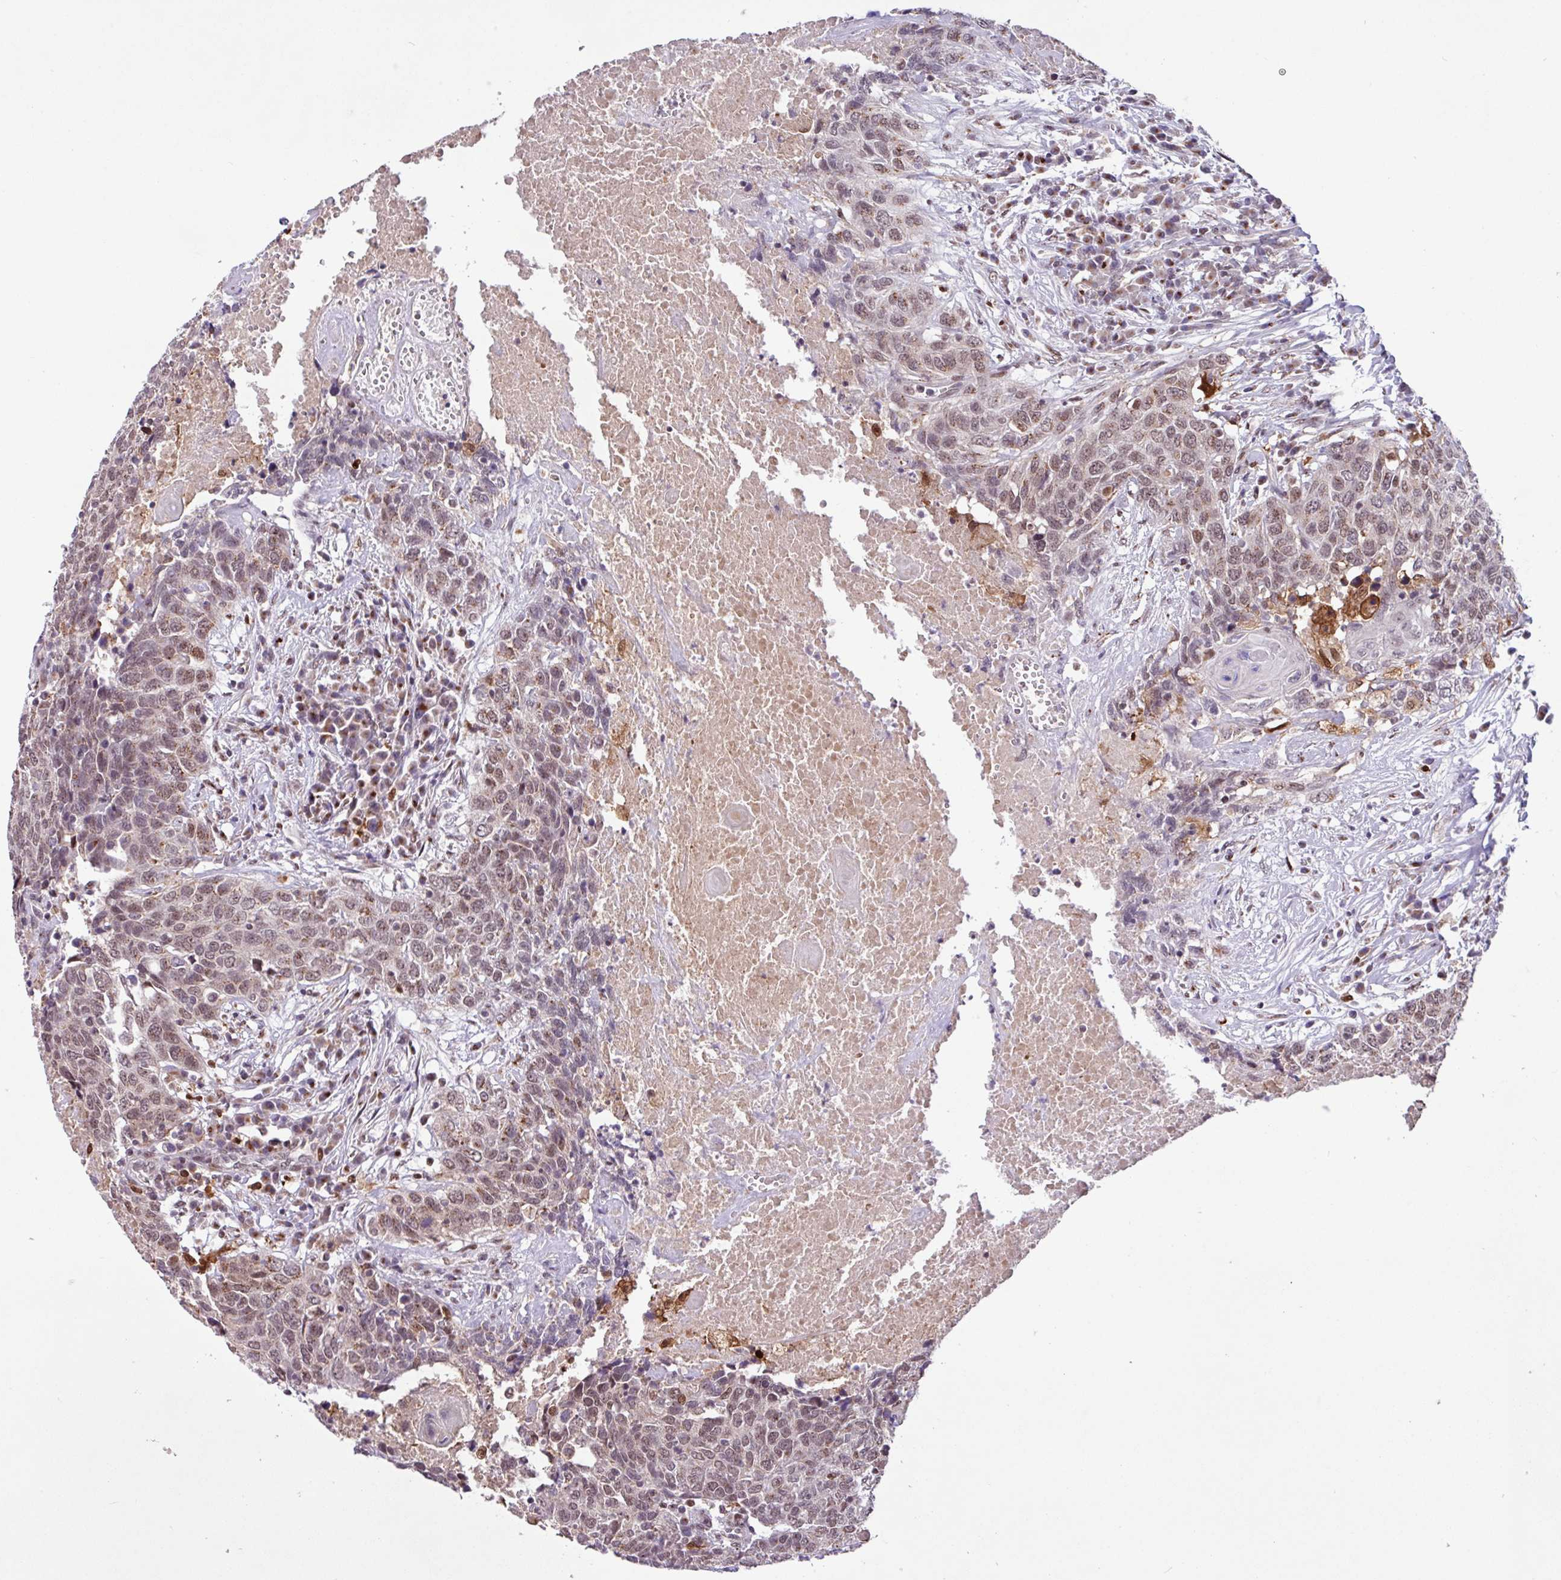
{"staining": {"intensity": "moderate", "quantity": ">75%", "location": "nuclear"}, "tissue": "head and neck cancer", "cell_type": "Tumor cells", "image_type": "cancer", "snomed": [{"axis": "morphology", "description": "Squamous cell carcinoma, NOS"}, {"axis": "topography", "description": "Head-Neck"}], "caption": "This is an image of immunohistochemistry (IHC) staining of squamous cell carcinoma (head and neck), which shows moderate expression in the nuclear of tumor cells.", "gene": "BRD3", "patient": {"sex": "male", "age": 66}}